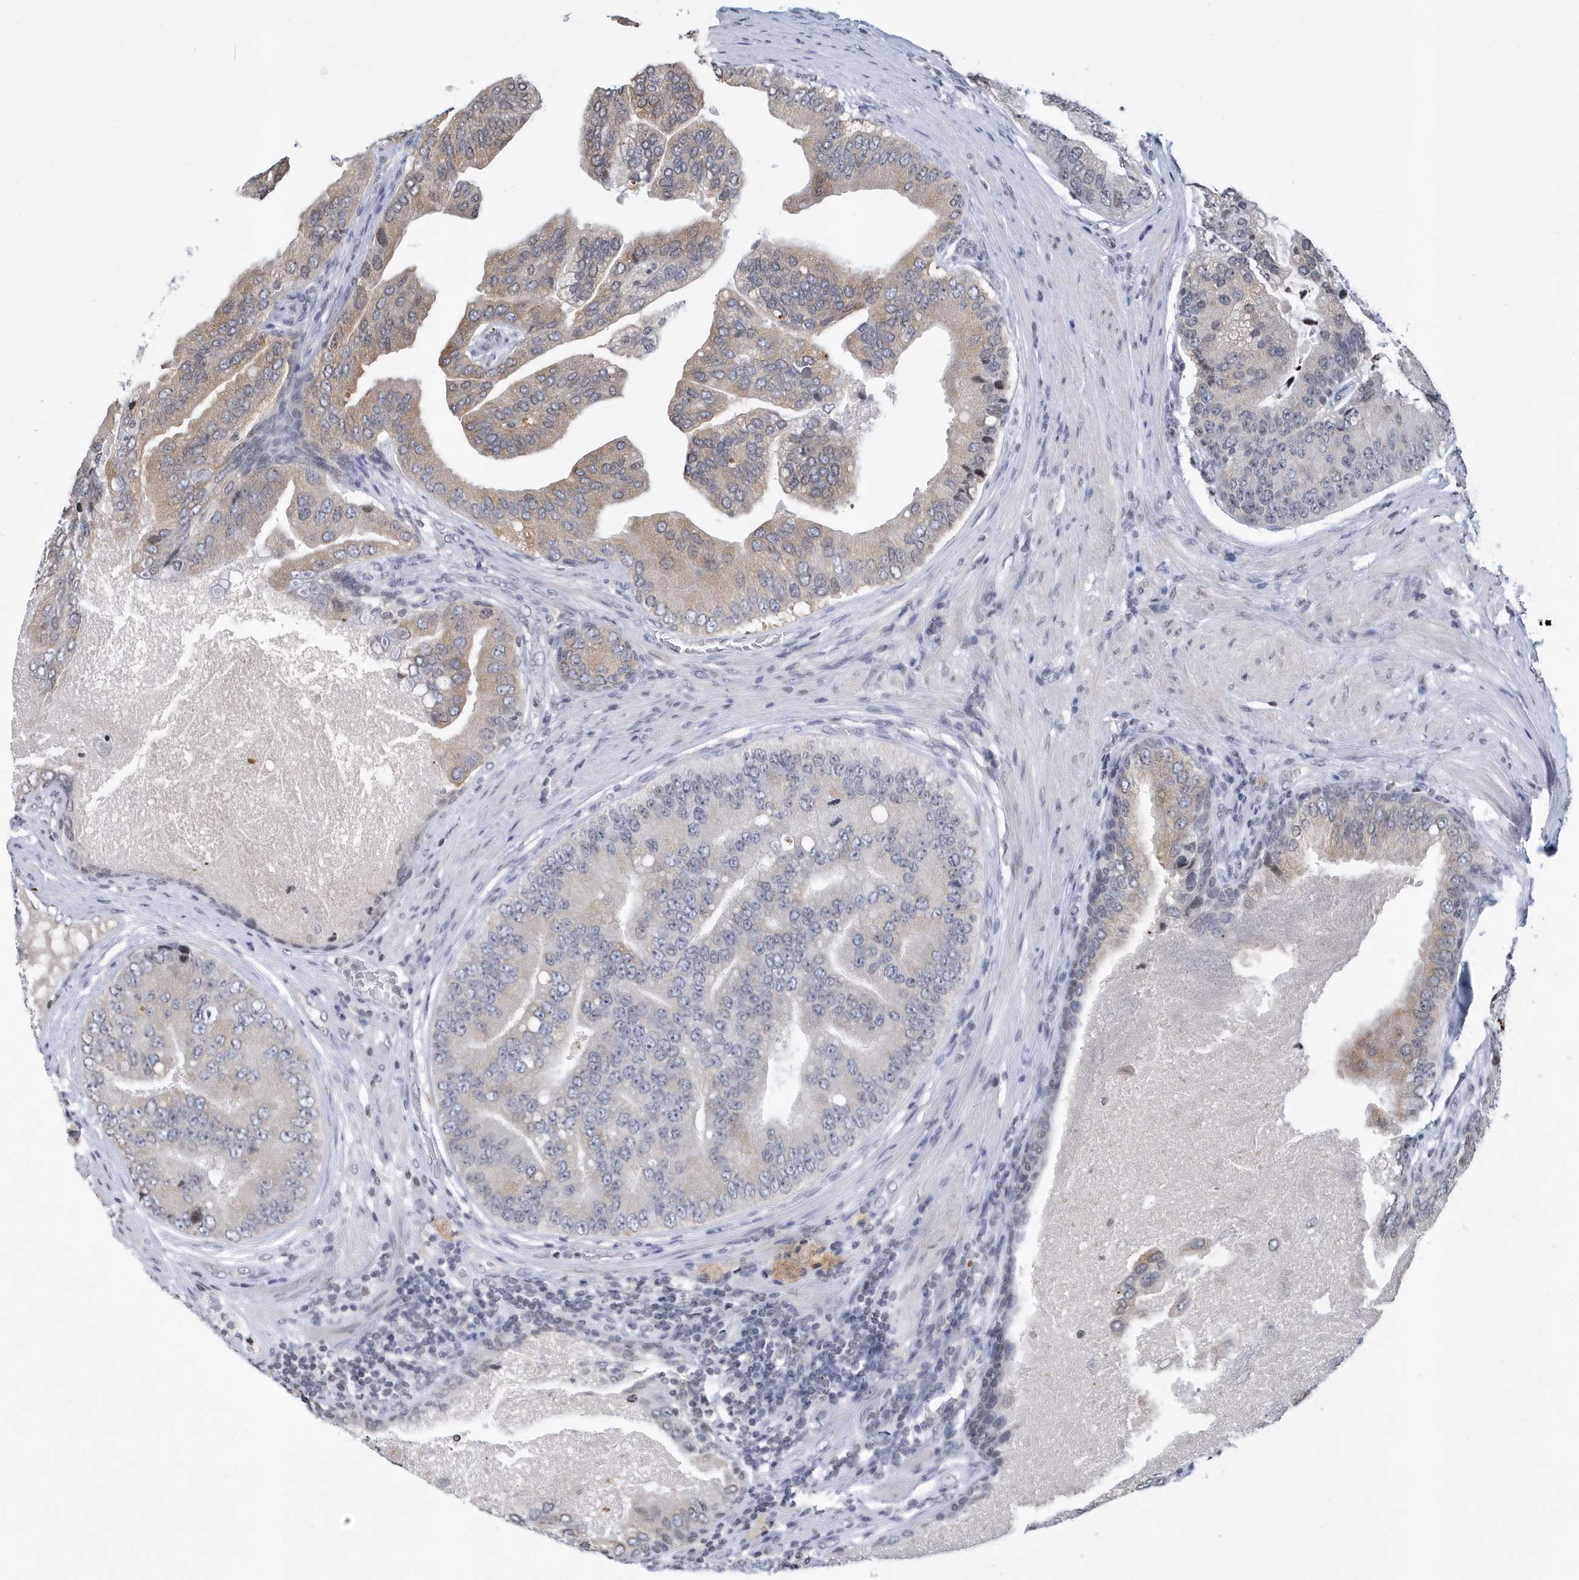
{"staining": {"intensity": "weak", "quantity": "<25%", "location": "cytoplasmic/membranous"}, "tissue": "prostate cancer", "cell_type": "Tumor cells", "image_type": "cancer", "snomed": [{"axis": "morphology", "description": "Adenocarcinoma, High grade"}, {"axis": "topography", "description": "Prostate"}], "caption": "Prostate cancer was stained to show a protein in brown. There is no significant staining in tumor cells. Nuclei are stained in blue.", "gene": "VWA5B2", "patient": {"sex": "male", "age": 70}}